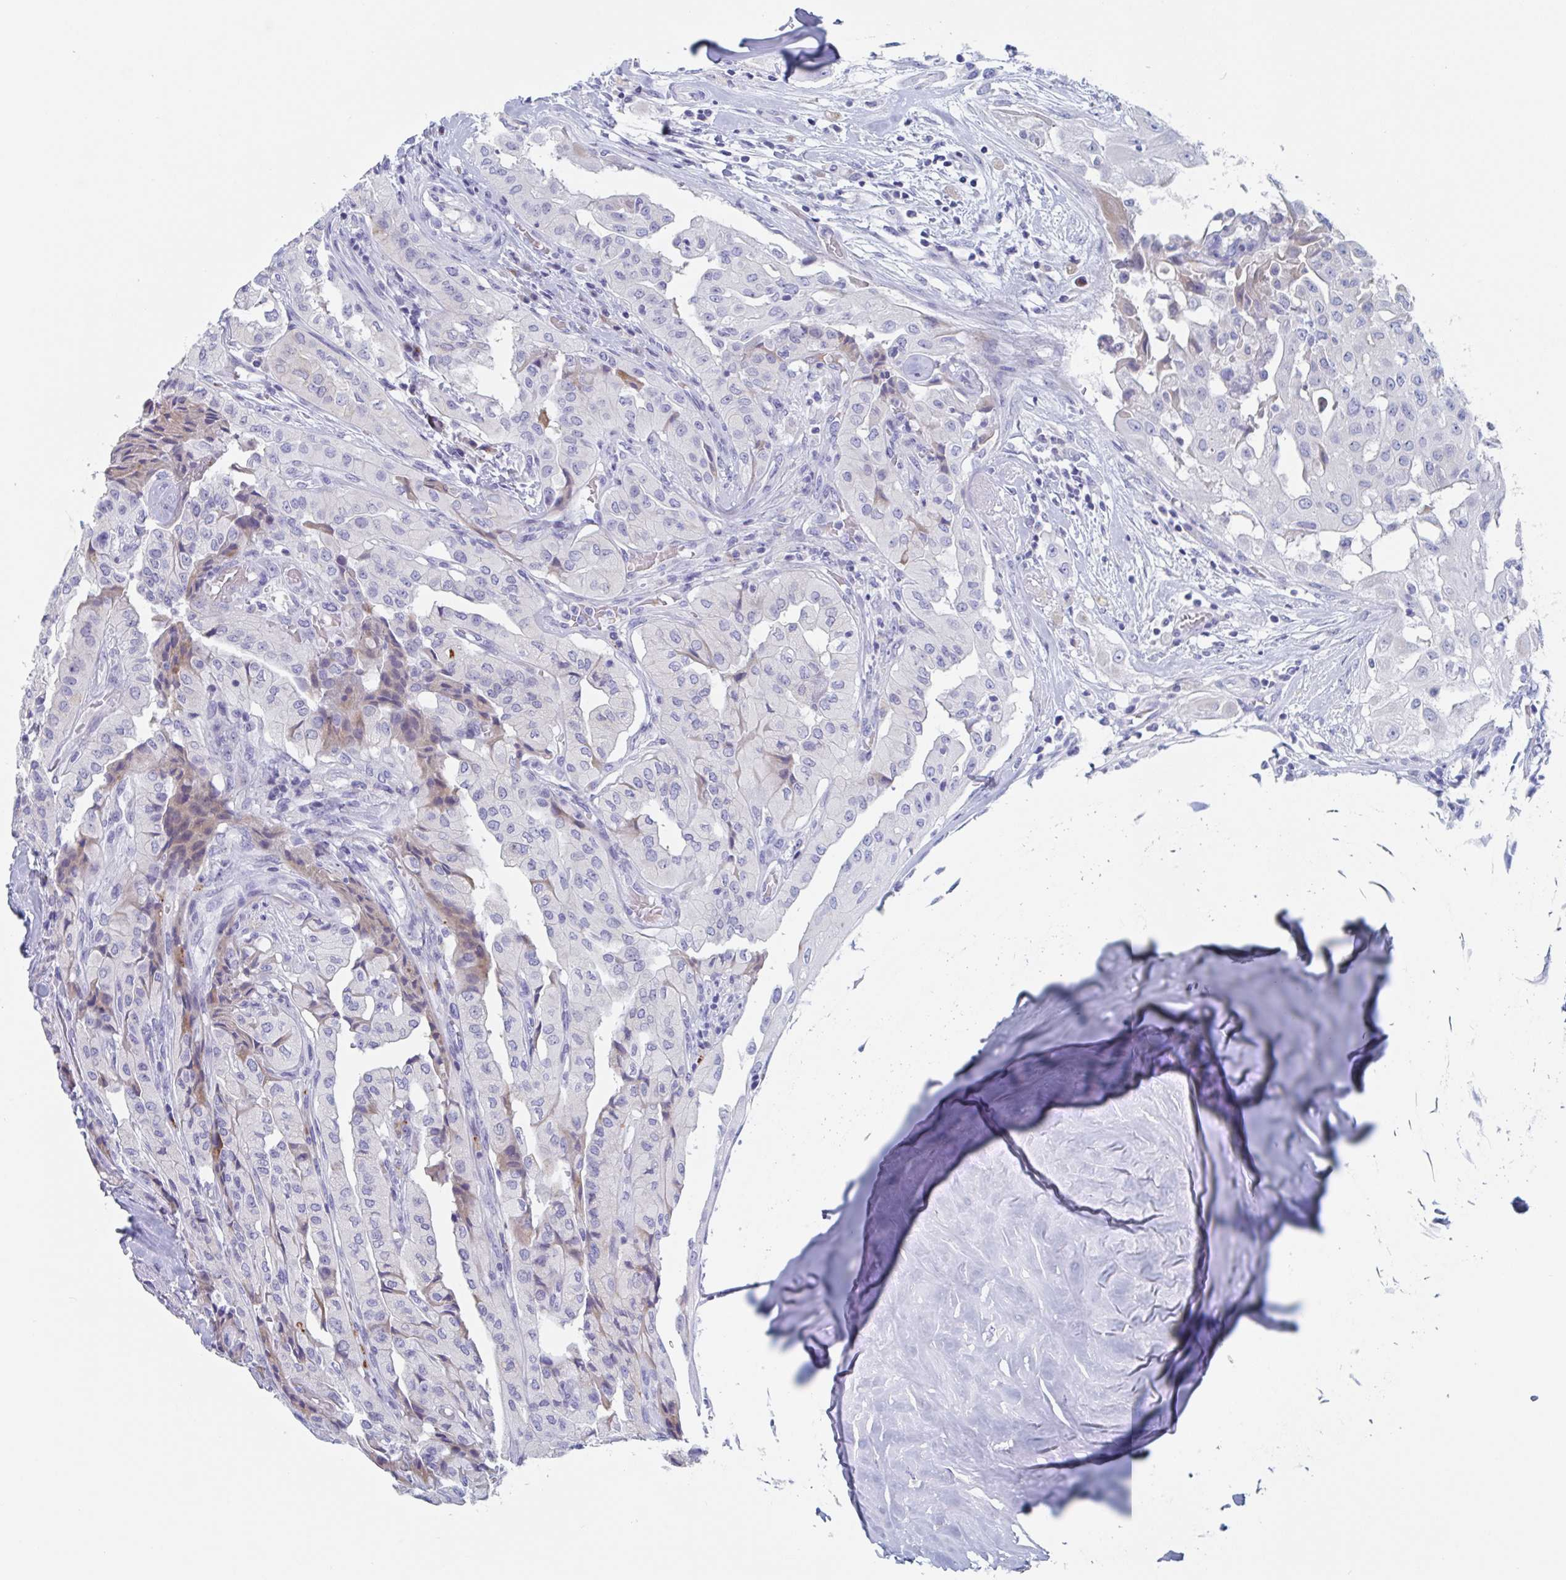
{"staining": {"intensity": "negative", "quantity": "none", "location": "none"}, "tissue": "thyroid cancer", "cell_type": "Tumor cells", "image_type": "cancer", "snomed": [{"axis": "morphology", "description": "Papillary adenocarcinoma, NOS"}, {"axis": "topography", "description": "Thyroid gland"}], "caption": "Immunohistochemical staining of papillary adenocarcinoma (thyroid) exhibits no significant positivity in tumor cells.", "gene": "NT5C3B", "patient": {"sex": "female", "age": 59}}